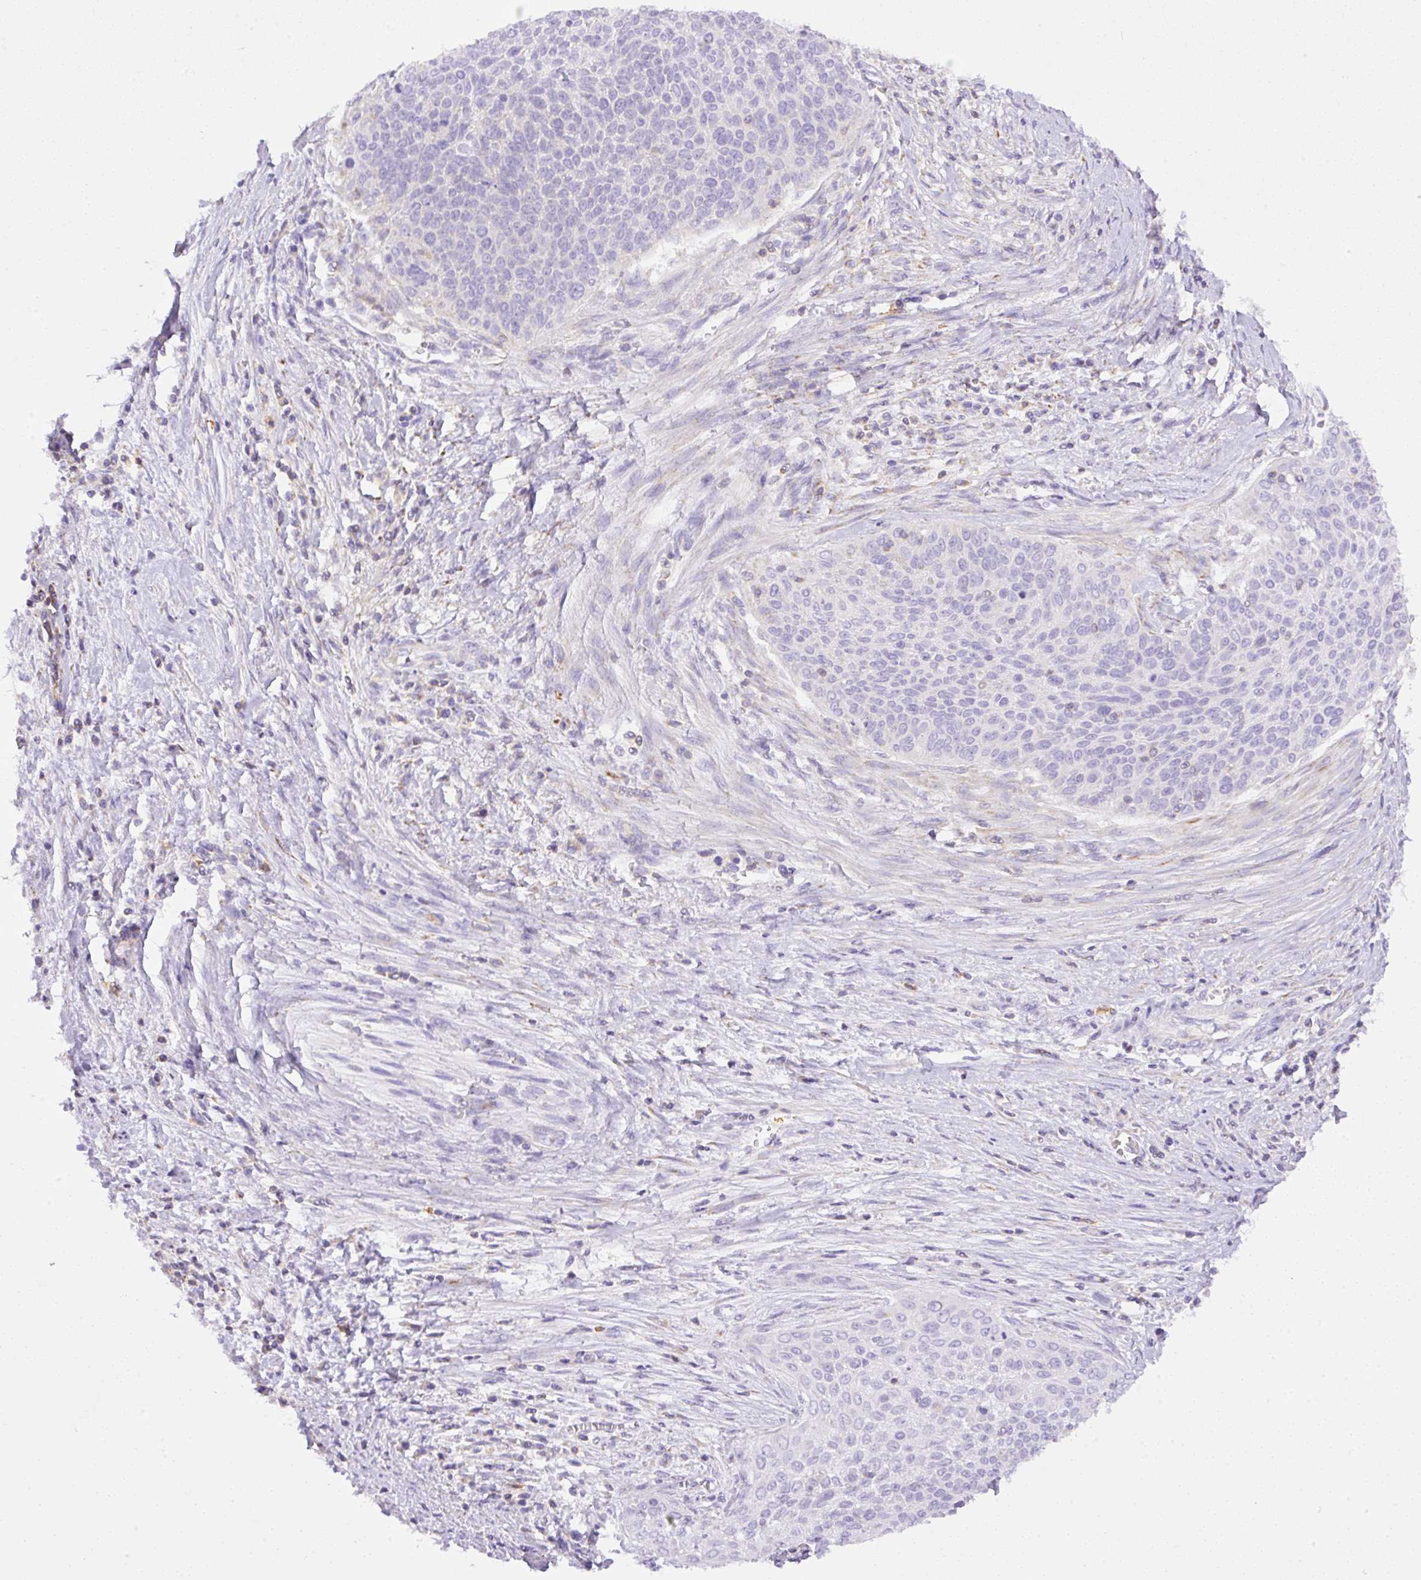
{"staining": {"intensity": "negative", "quantity": "none", "location": "none"}, "tissue": "cervical cancer", "cell_type": "Tumor cells", "image_type": "cancer", "snomed": [{"axis": "morphology", "description": "Squamous cell carcinoma, NOS"}, {"axis": "topography", "description": "Cervix"}], "caption": "This is an IHC photomicrograph of human squamous cell carcinoma (cervical). There is no staining in tumor cells.", "gene": "NF1", "patient": {"sex": "female", "age": 55}}